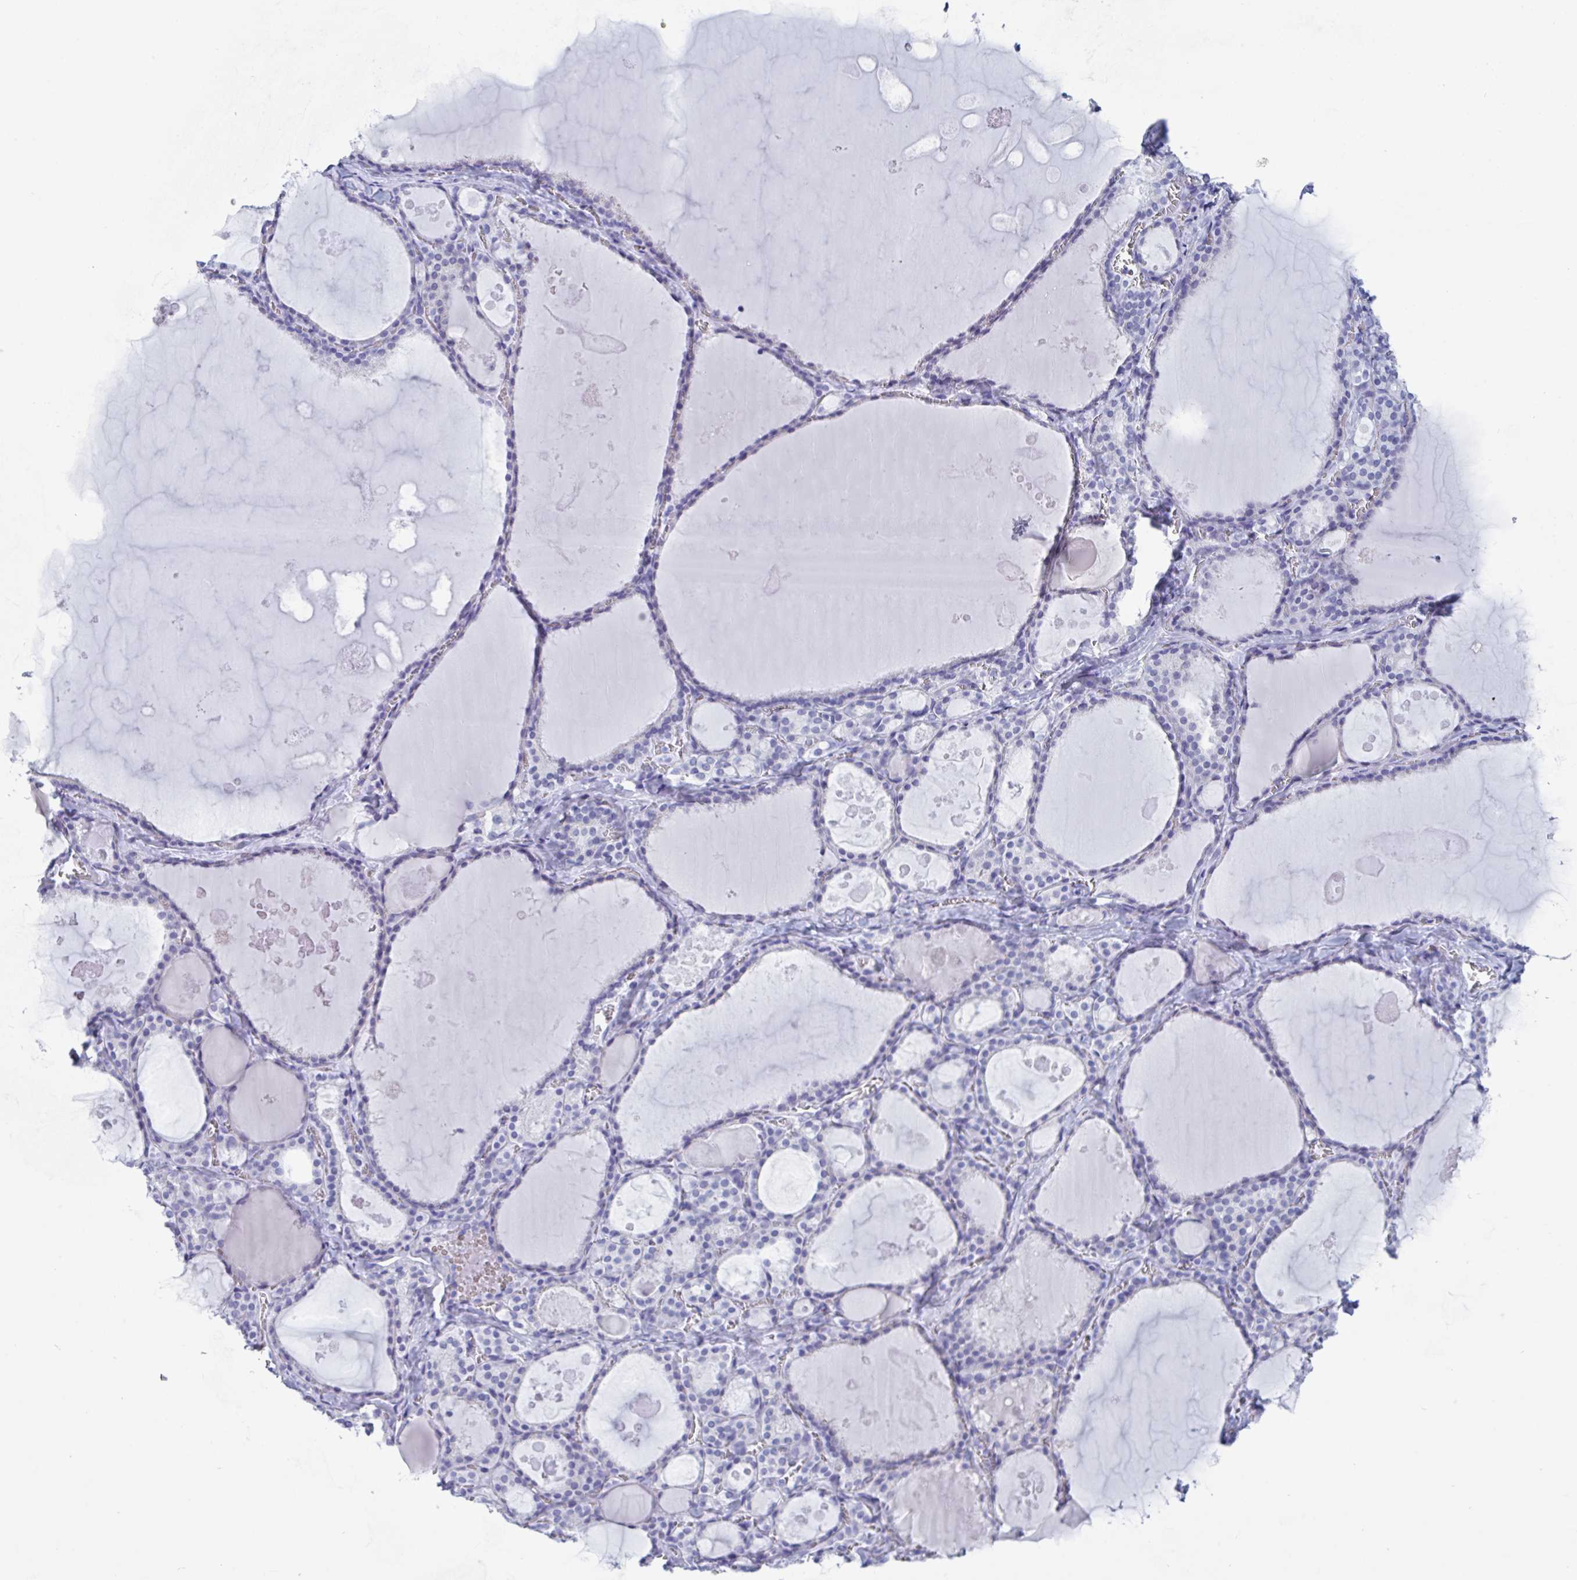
{"staining": {"intensity": "negative", "quantity": "none", "location": "none"}, "tissue": "thyroid gland", "cell_type": "Glandular cells", "image_type": "normal", "snomed": [{"axis": "morphology", "description": "Normal tissue, NOS"}, {"axis": "topography", "description": "Thyroid gland"}], "caption": "High power microscopy histopathology image of an immunohistochemistry micrograph of benign thyroid gland, revealing no significant positivity in glandular cells.", "gene": "CDX4", "patient": {"sex": "male", "age": 56}}